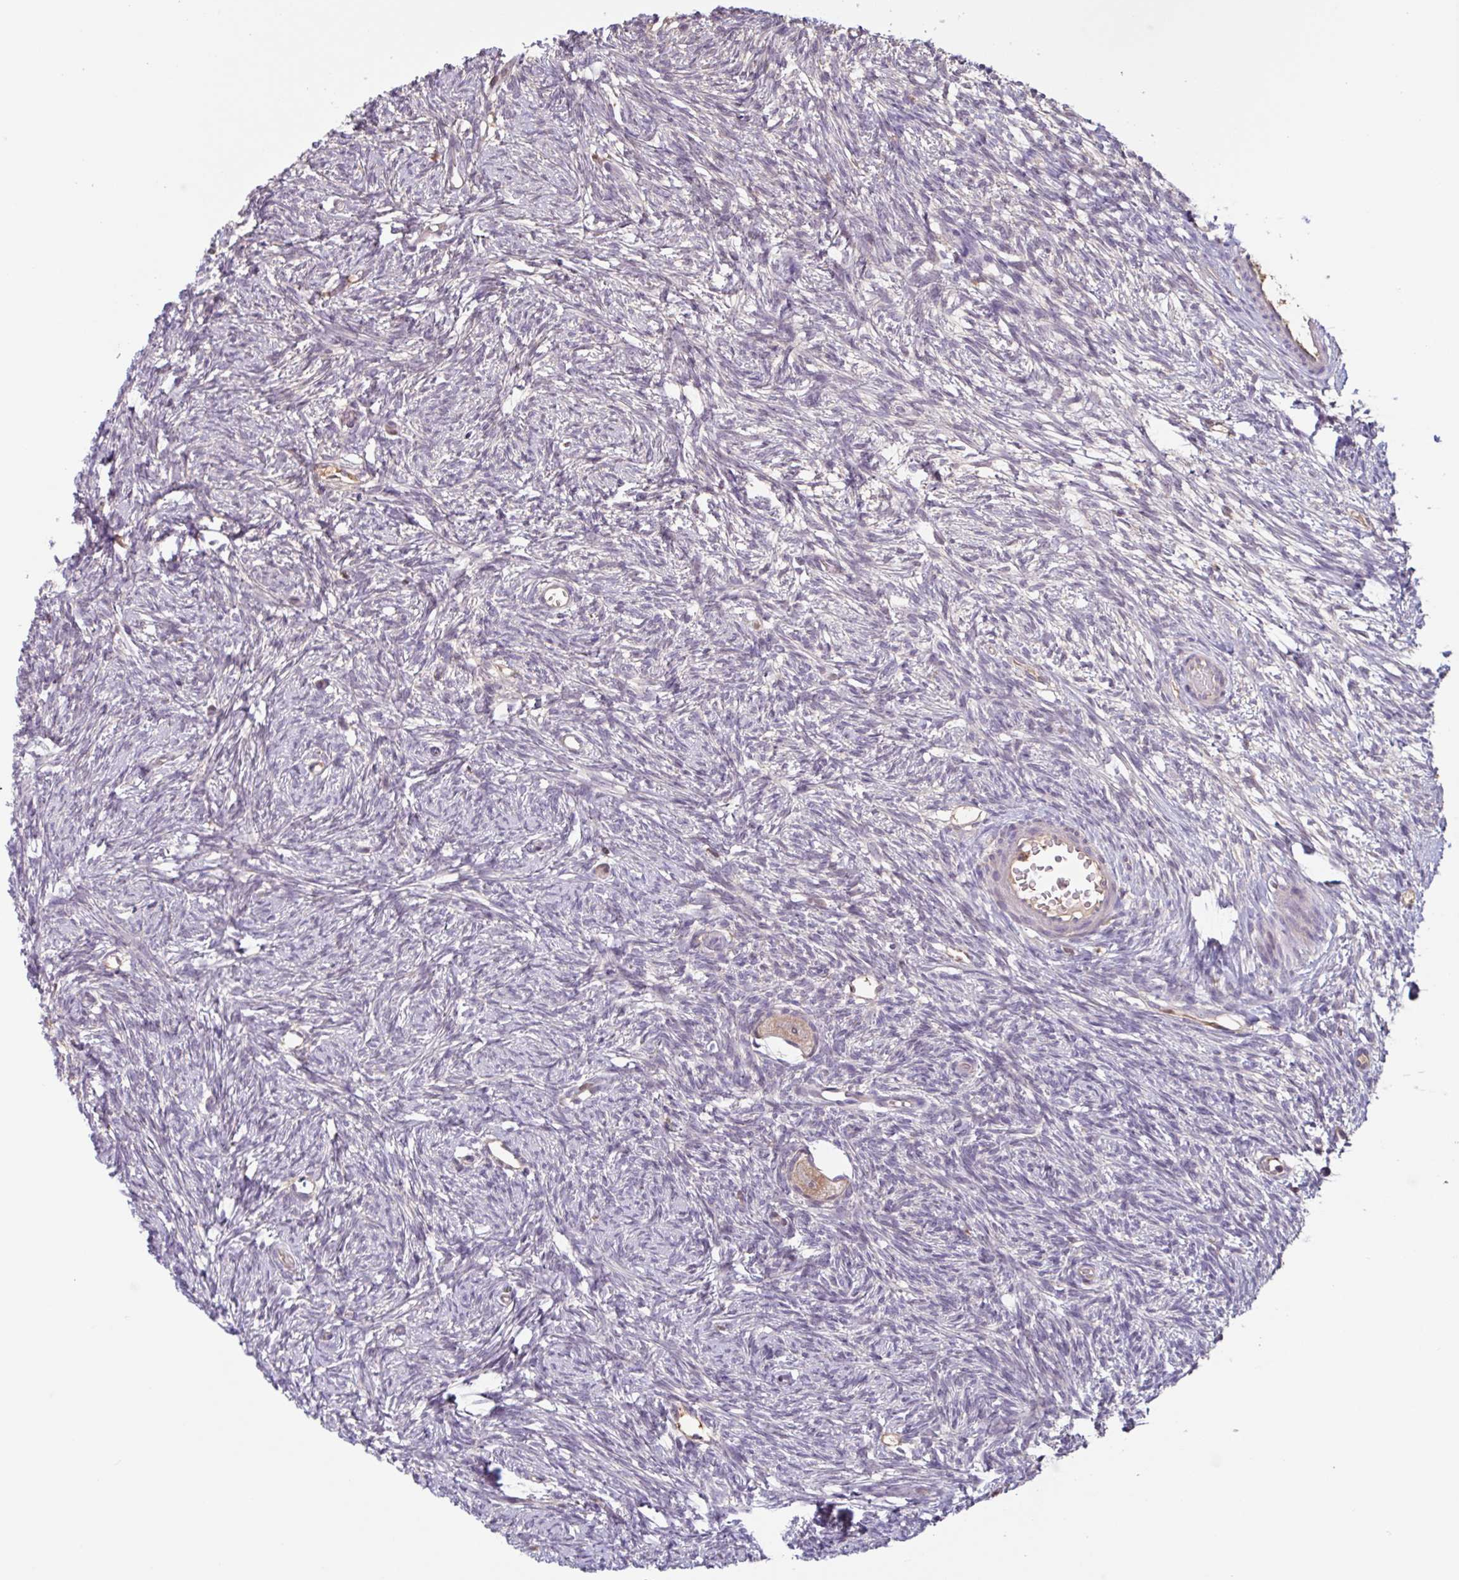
{"staining": {"intensity": "weak", "quantity": ">75%", "location": "cytoplasmic/membranous"}, "tissue": "ovary", "cell_type": "Follicle cells", "image_type": "normal", "snomed": [{"axis": "morphology", "description": "Normal tissue, NOS"}, {"axis": "topography", "description": "Ovary"}], "caption": "IHC (DAB) staining of benign ovary displays weak cytoplasmic/membranous protein expression in approximately >75% of follicle cells. The staining was performed using DAB to visualize the protein expression in brown, while the nuclei were stained in blue with hematoxylin (Magnification: 20x).", "gene": "TAF1D", "patient": {"sex": "female", "age": 33}}